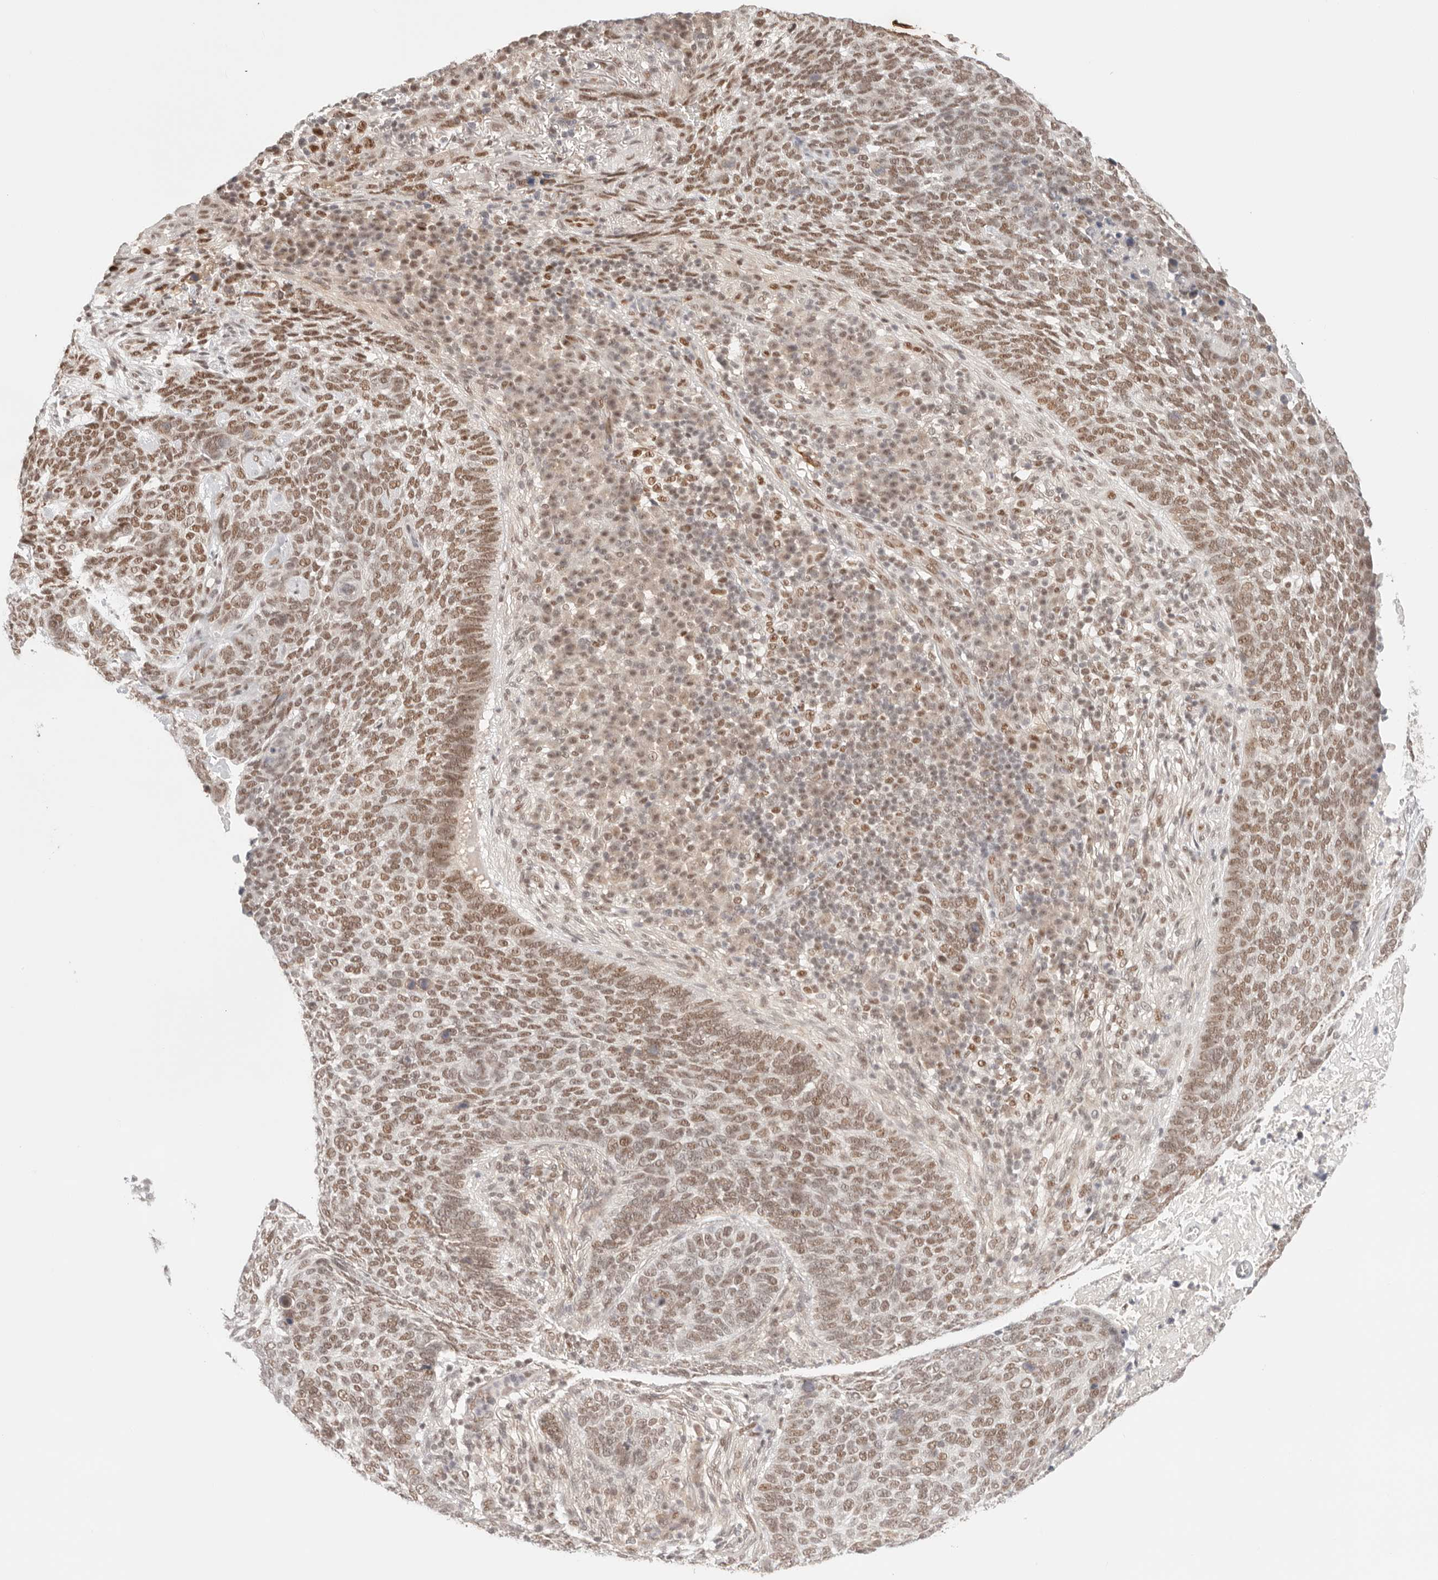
{"staining": {"intensity": "moderate", "quantity": ">75%", "location": "nuclear"}, "tissue": "skin cancer", "cell_type": "Tumor cells", "image_type": "cancer", "snomed": [{"axis": "morphology", "description": "Basal cell carcinoma"}, {"axis": "topography", "description": "Skin"}], "caption": "Protein staining of basal cell carcinoma (skin) tissue shows moderate nuclear staining in about >75% of tumor cells. Using DAB (3,3'-diaminobenzidine) (brown) and hematoxylin (blue) stains, captured at high magnification using brightfield microscopy.", "gene": "GTF2E2", "patient": {"sex": "female", "age": 64}}